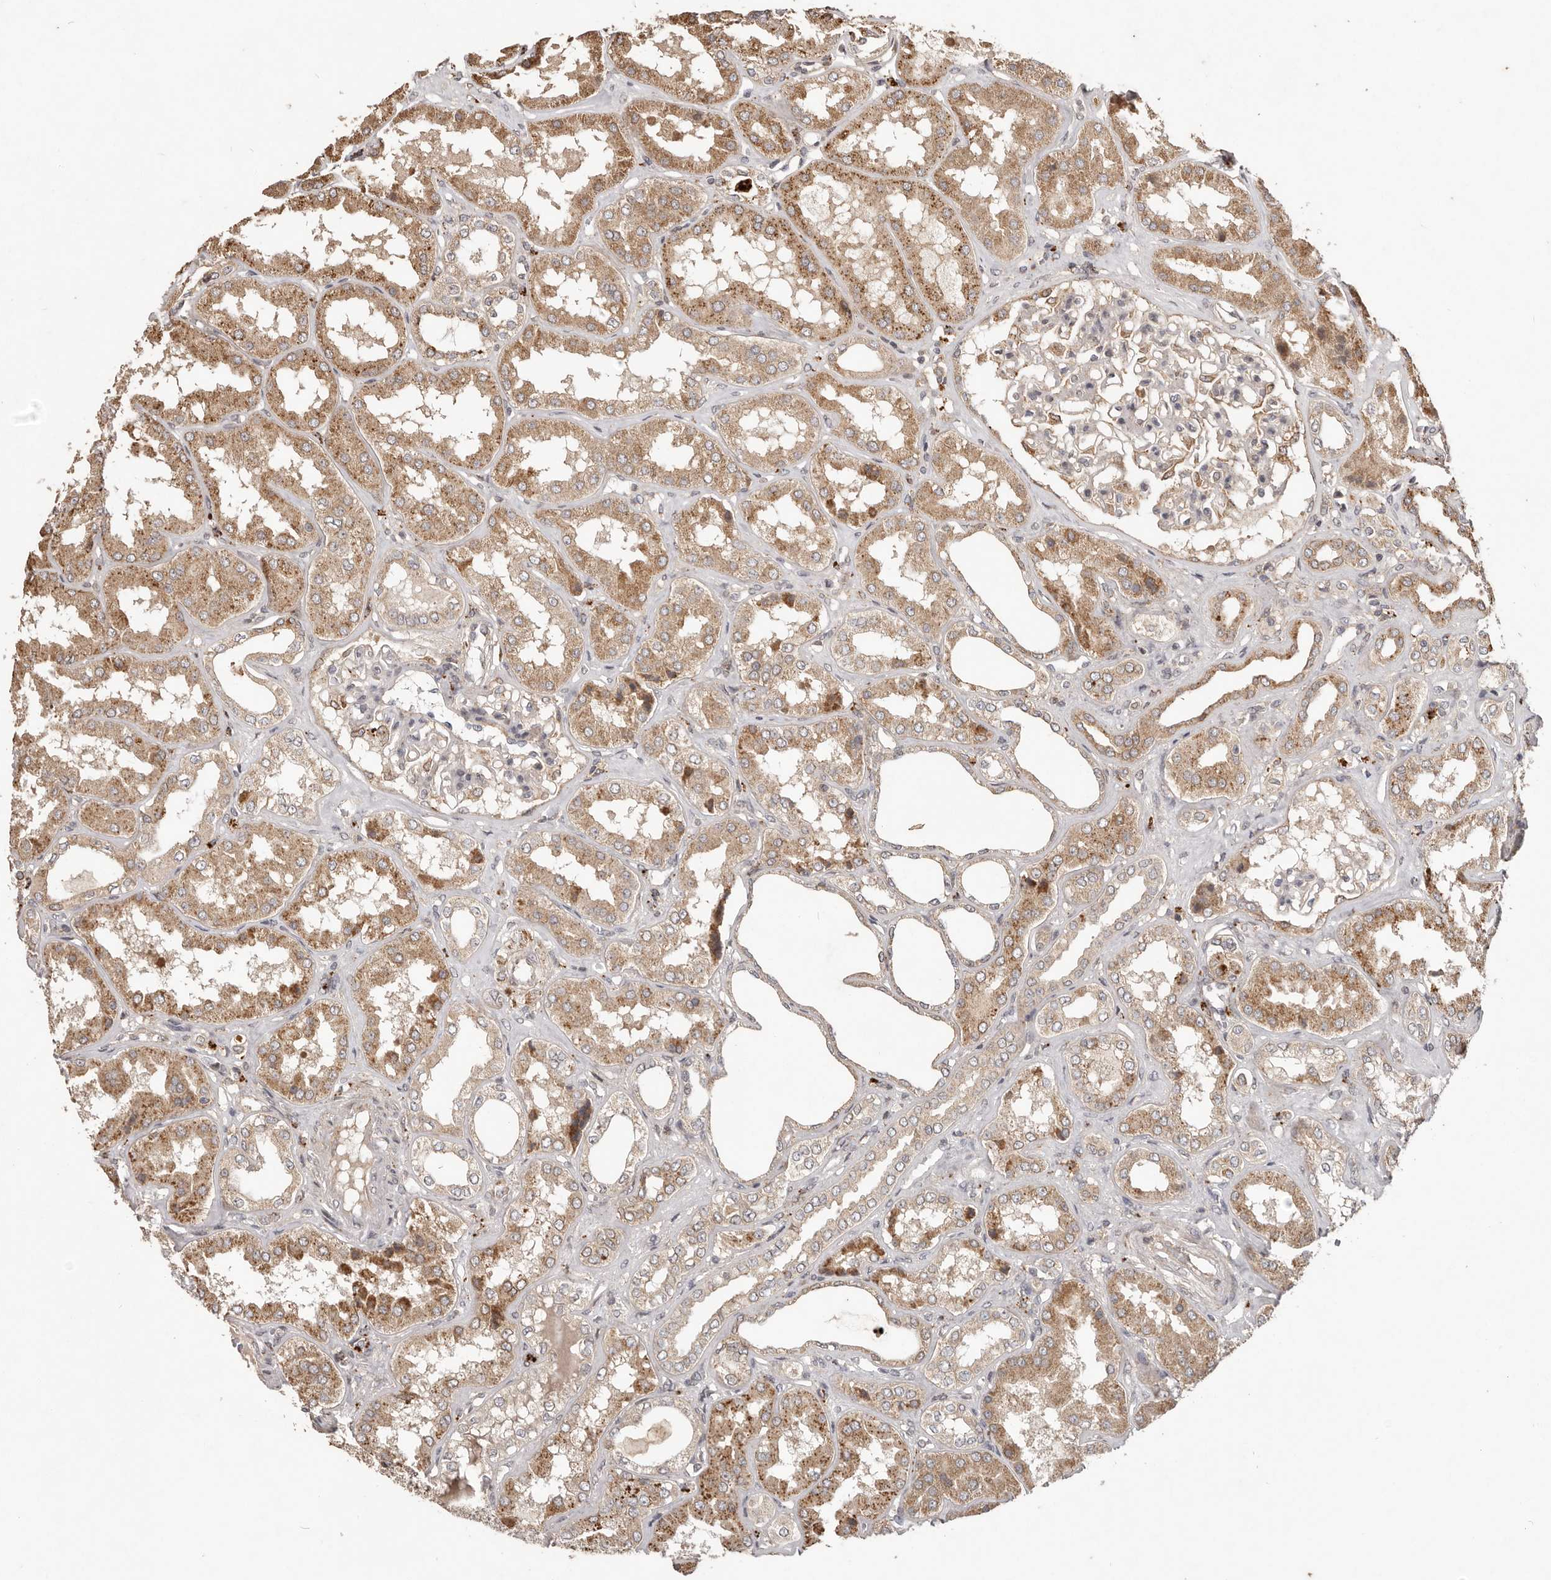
{"staining": {"intensity": "moderate", "quantity": "<25%", "location": "cytoplasmic/membranous"}, "tissue": "kidney", "cell_type": "Cells in glomeruli", "image_type": "normal", "snomed": [{"axis": "morphology", "description": "Normal tissue, NOS"}, {"axis": "topography", "description": "Kidney"}], "caption": "Protein expression analysis of unremarkable kidney demonstrates moderate cytoplasmic/membranous positivity in approximately <25% of cells in glomeruli.", "gene": "PLOD2", "patient": {"sex": "female", "age": 56}}